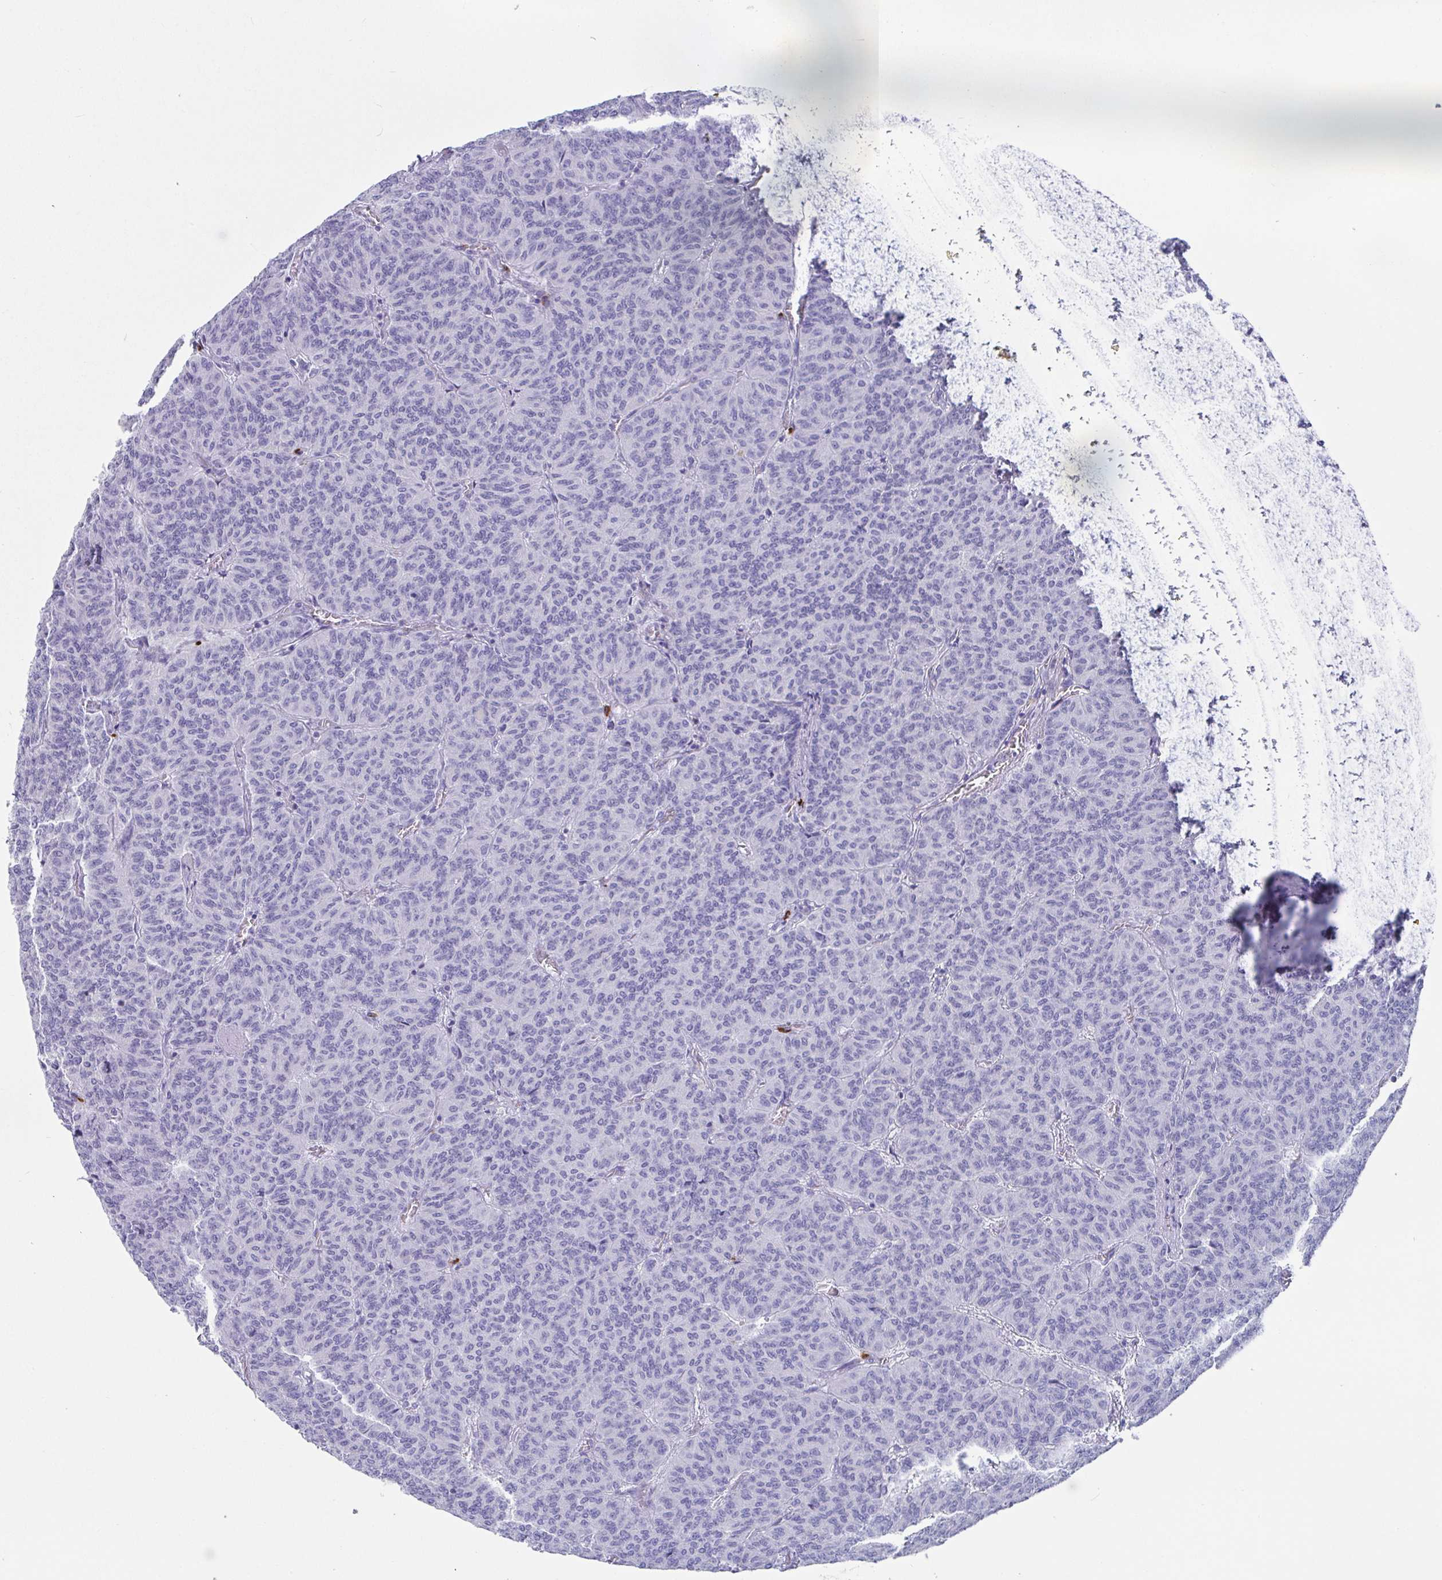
{"staining": {"intensity": "negative", "quantity": "none", "location": "none"}, "tissue": "carcinoid", "cell_type": "Tumor cells", "image_type": "cancer", "snomed": [{"axis": "morphology", "description": "Carcinoid, malignant, NOS"}, {"axis": "topography", "description": "Lung"}], "caption": "A high-resolution histopathology image shows immunohistochemistry staining of malignant carcinoid, which demonstrates no significant positivity in tumor cells. The staining is performed using DAB brown chromogen with nuclei counter-stained in using hematoxylin.", "gene": "PLA2G1B", "patient": {"sex": "male", "age": 61}}